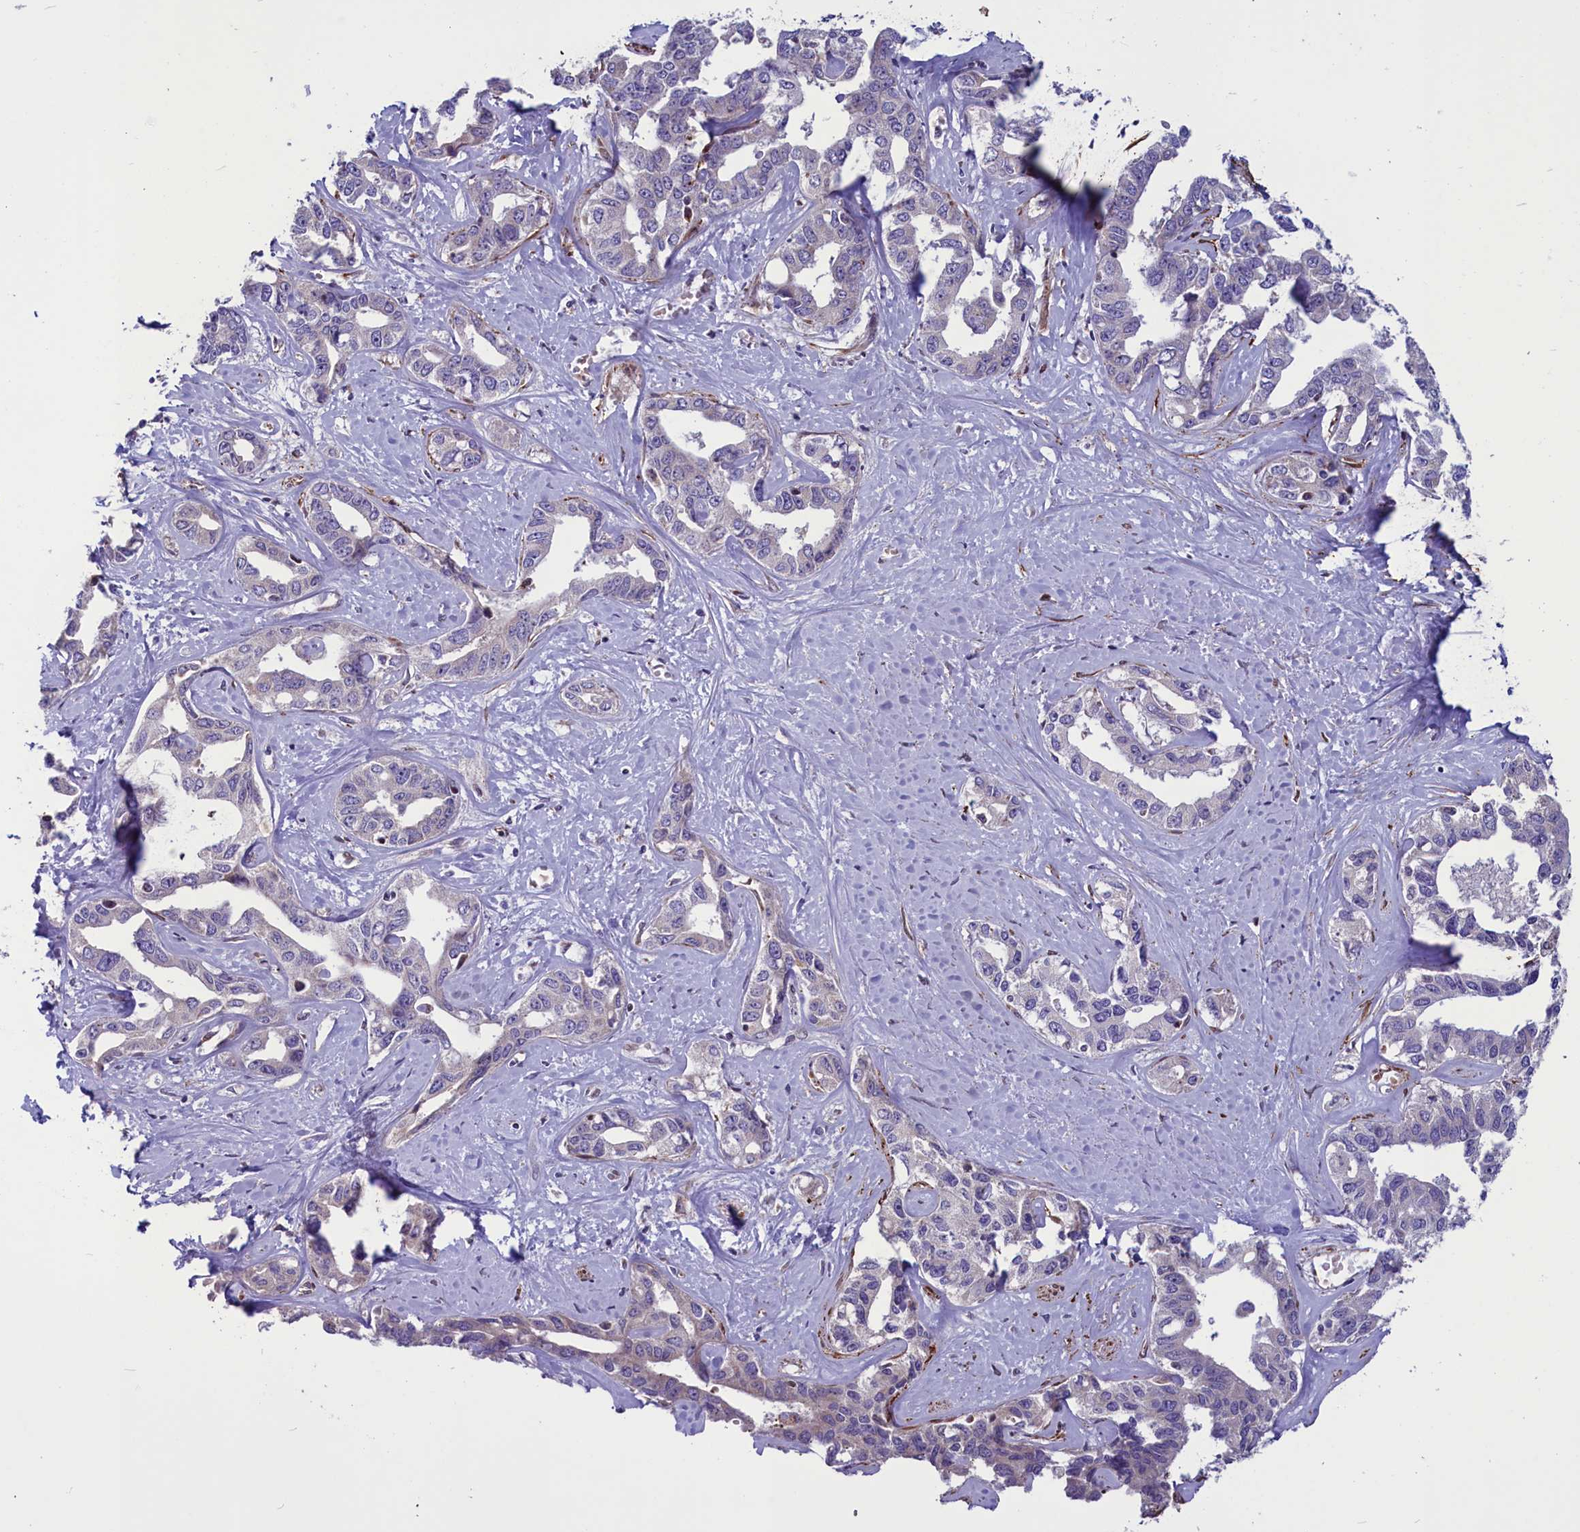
{"staining": {"intensity": "negative", "quantity": "none", "location": "none"}, "tissue": "liver cancer", "cell_type": "Tumor cells", "image_type": "cancer", "snomed": [{"axis": "morphology", "description": "Cholangiocarcinoma"}, {"axis": "topography", "description": "Liver"}], "caption": "Immunohistochemical staining of liver cholangiocarcinoma reveals no significant positivity in tumor cells.", "gene": "MIEF2", "patient": {"sex": "male", "age": 59}}